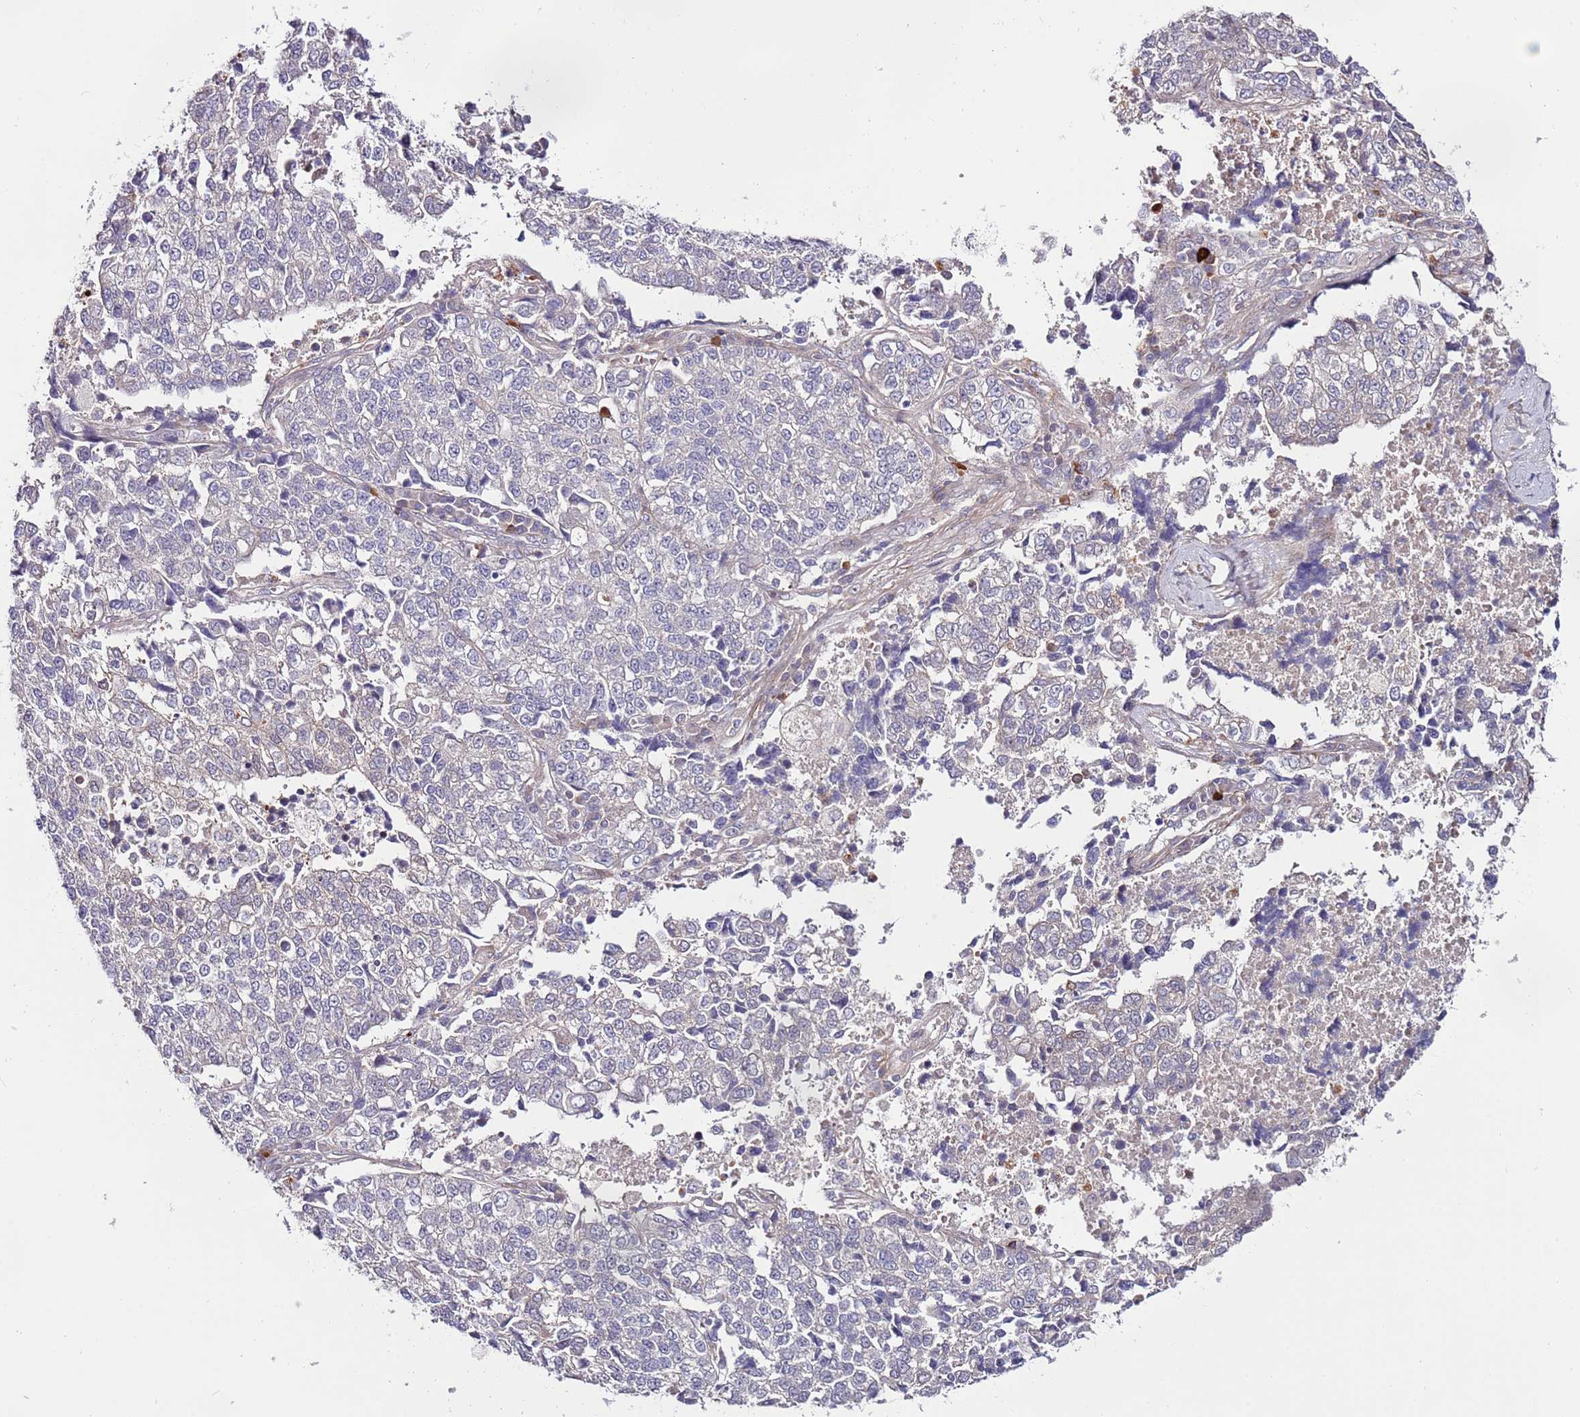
{"staining": {"intensity": "negative", "quantity": "none", "location": "none"}, "tissue": "lung cancer", "cell_type": "Tumor cells", "image_type": "cancer", "snomed": [{"axis": "morphology", "description": "Adenocarcinoma, NOS"}, {"axis": "topography", "description": "Lung"}], "caption": "Tumor cells show no significant protein expression in lung cancer.", "gene": "MTG2", "patient": {"sex": "male", "age": 49}}